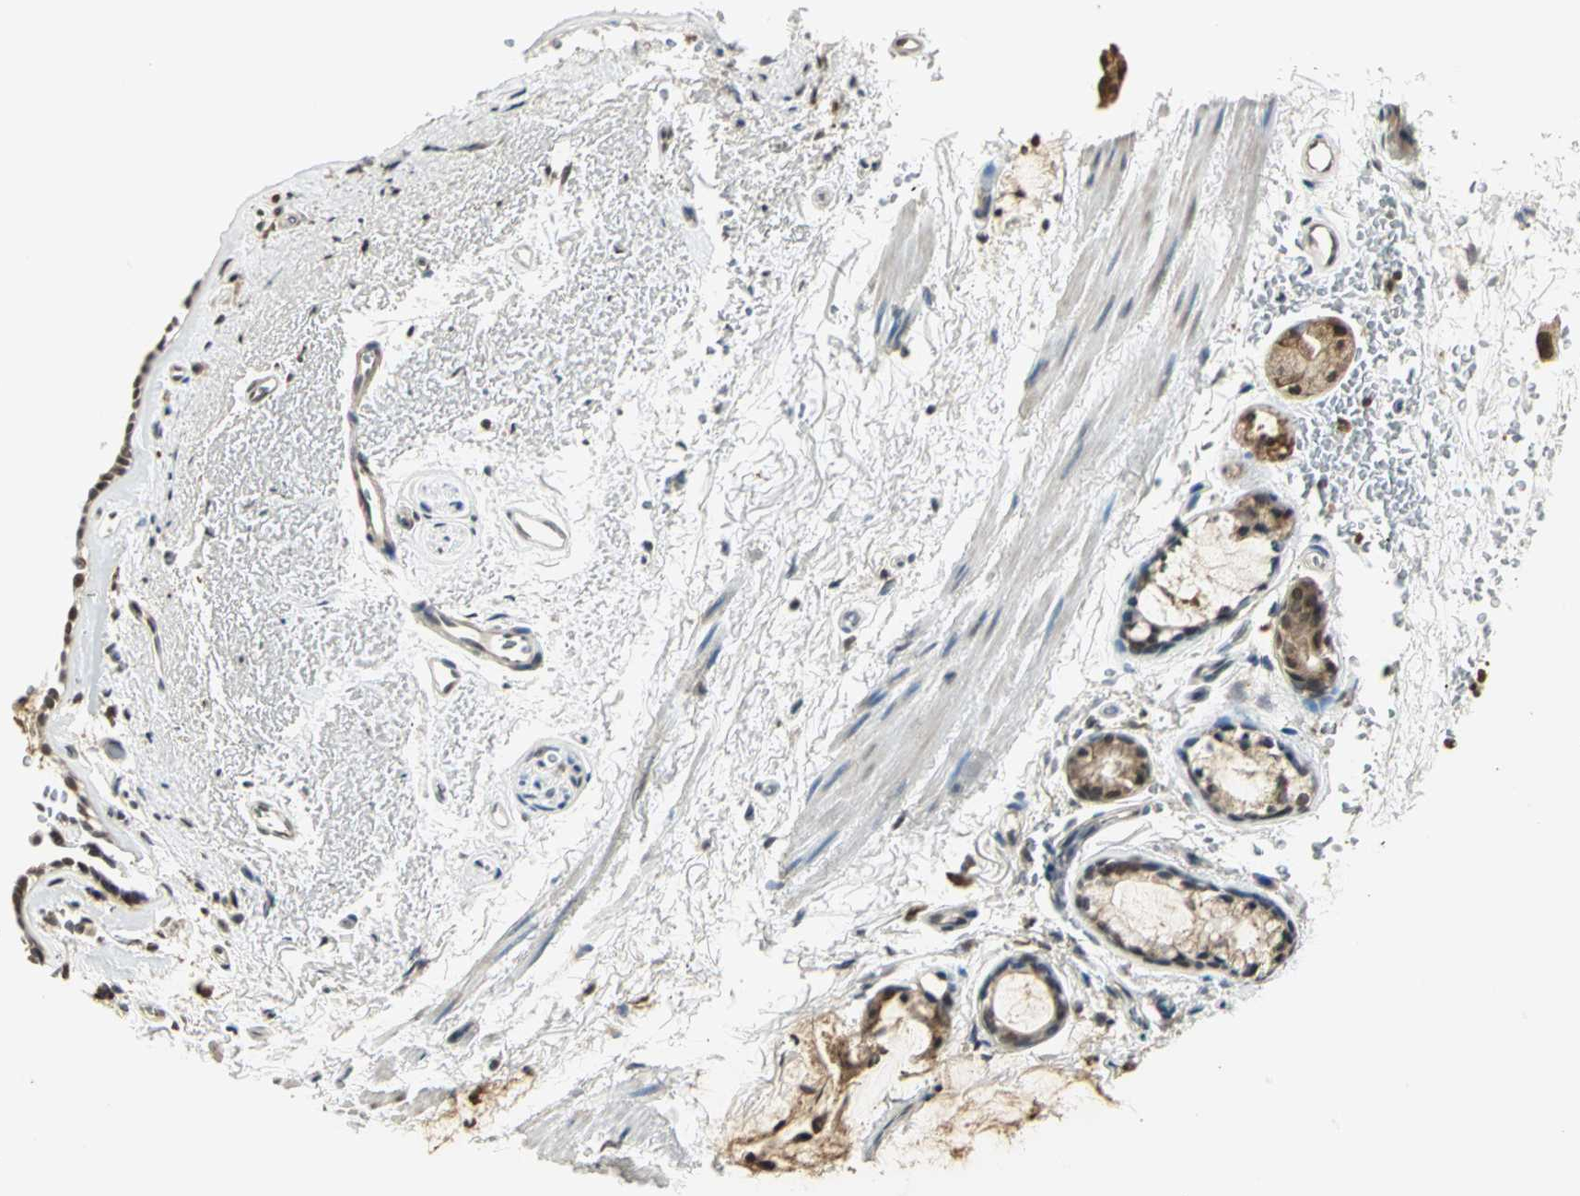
{"staining": {"intensity": "moderate", "quantity": "25%-75%", "location": "cytoplasmic/membranous"}, "tissue": "bronchus", "cell_type": "Respiratory epithelial cells", "image_type": "normal", "snomed": [{"axis": "morphology", "description": "Normal tissue, NOS"}, {"axis": "morphology", "description": "Adenocarcinoma, NOS"}, {"axis": "topography", "description": "Bronchus"}, {"axis": "topography", "description": "Lung"}], "caption": "Bronchus stained with IHC exhibits moderate cytoplasmic/membranous expression in approximately 25%-75% of respiratory epithelial cells.", "gene": "SMARCA5", "patient": {"sex": "male", "age": 71}}